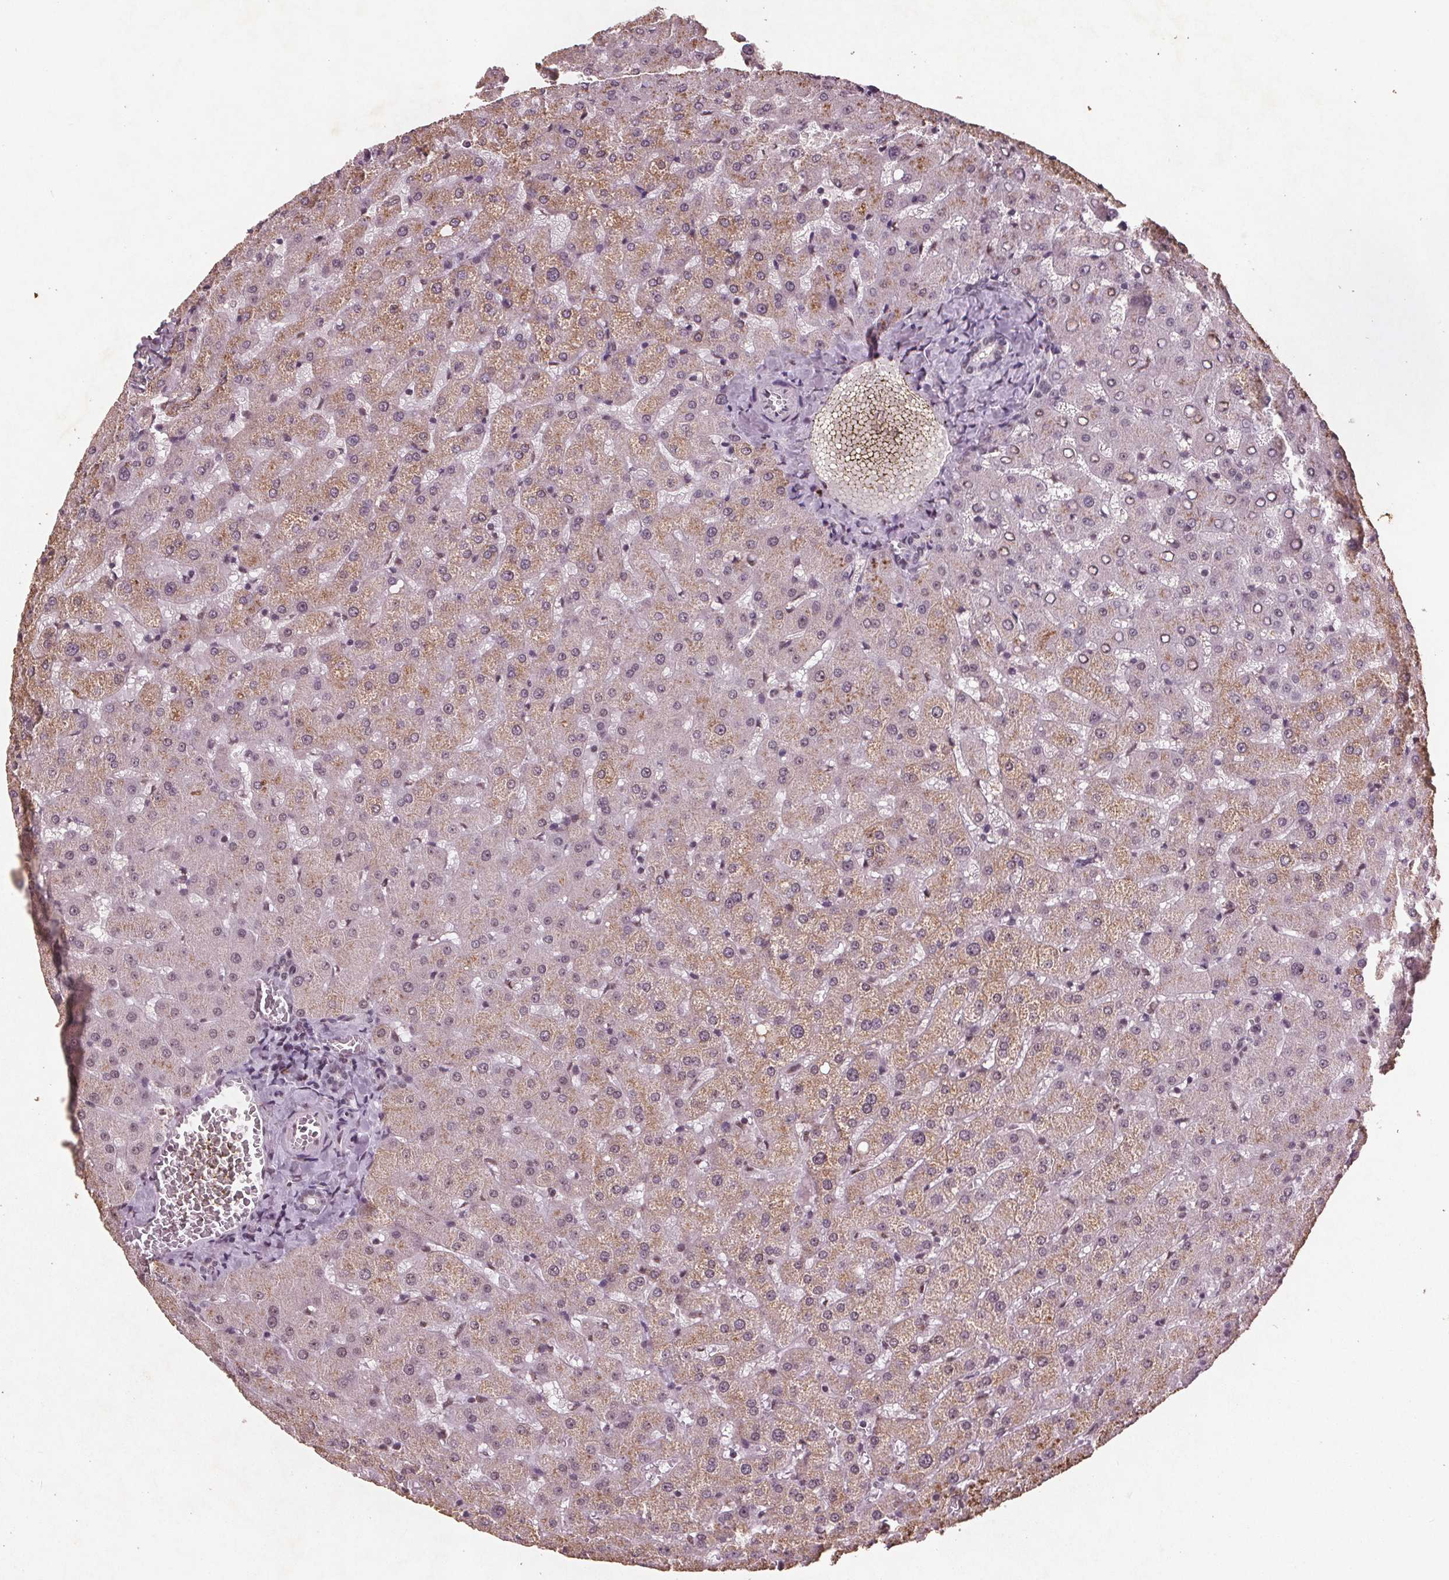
{"staining": {"intensity": "negative", "quantity": "none", "location": "none"}, "tissue": "liver", "cell_type": "Cholangiocytes", "image_type": "normal", "snomed": [{"axis": "morphology", "description": "Normal tissue, NOS"}, {"axis": "topography", "description": "Liver"}], "caption": "Immunohistochemical staining of unremarkable liver displays no significant staining in cholangiocytes.", "gene": "RPS6KA2", "patient": {"sex": "female", "age": 50}}